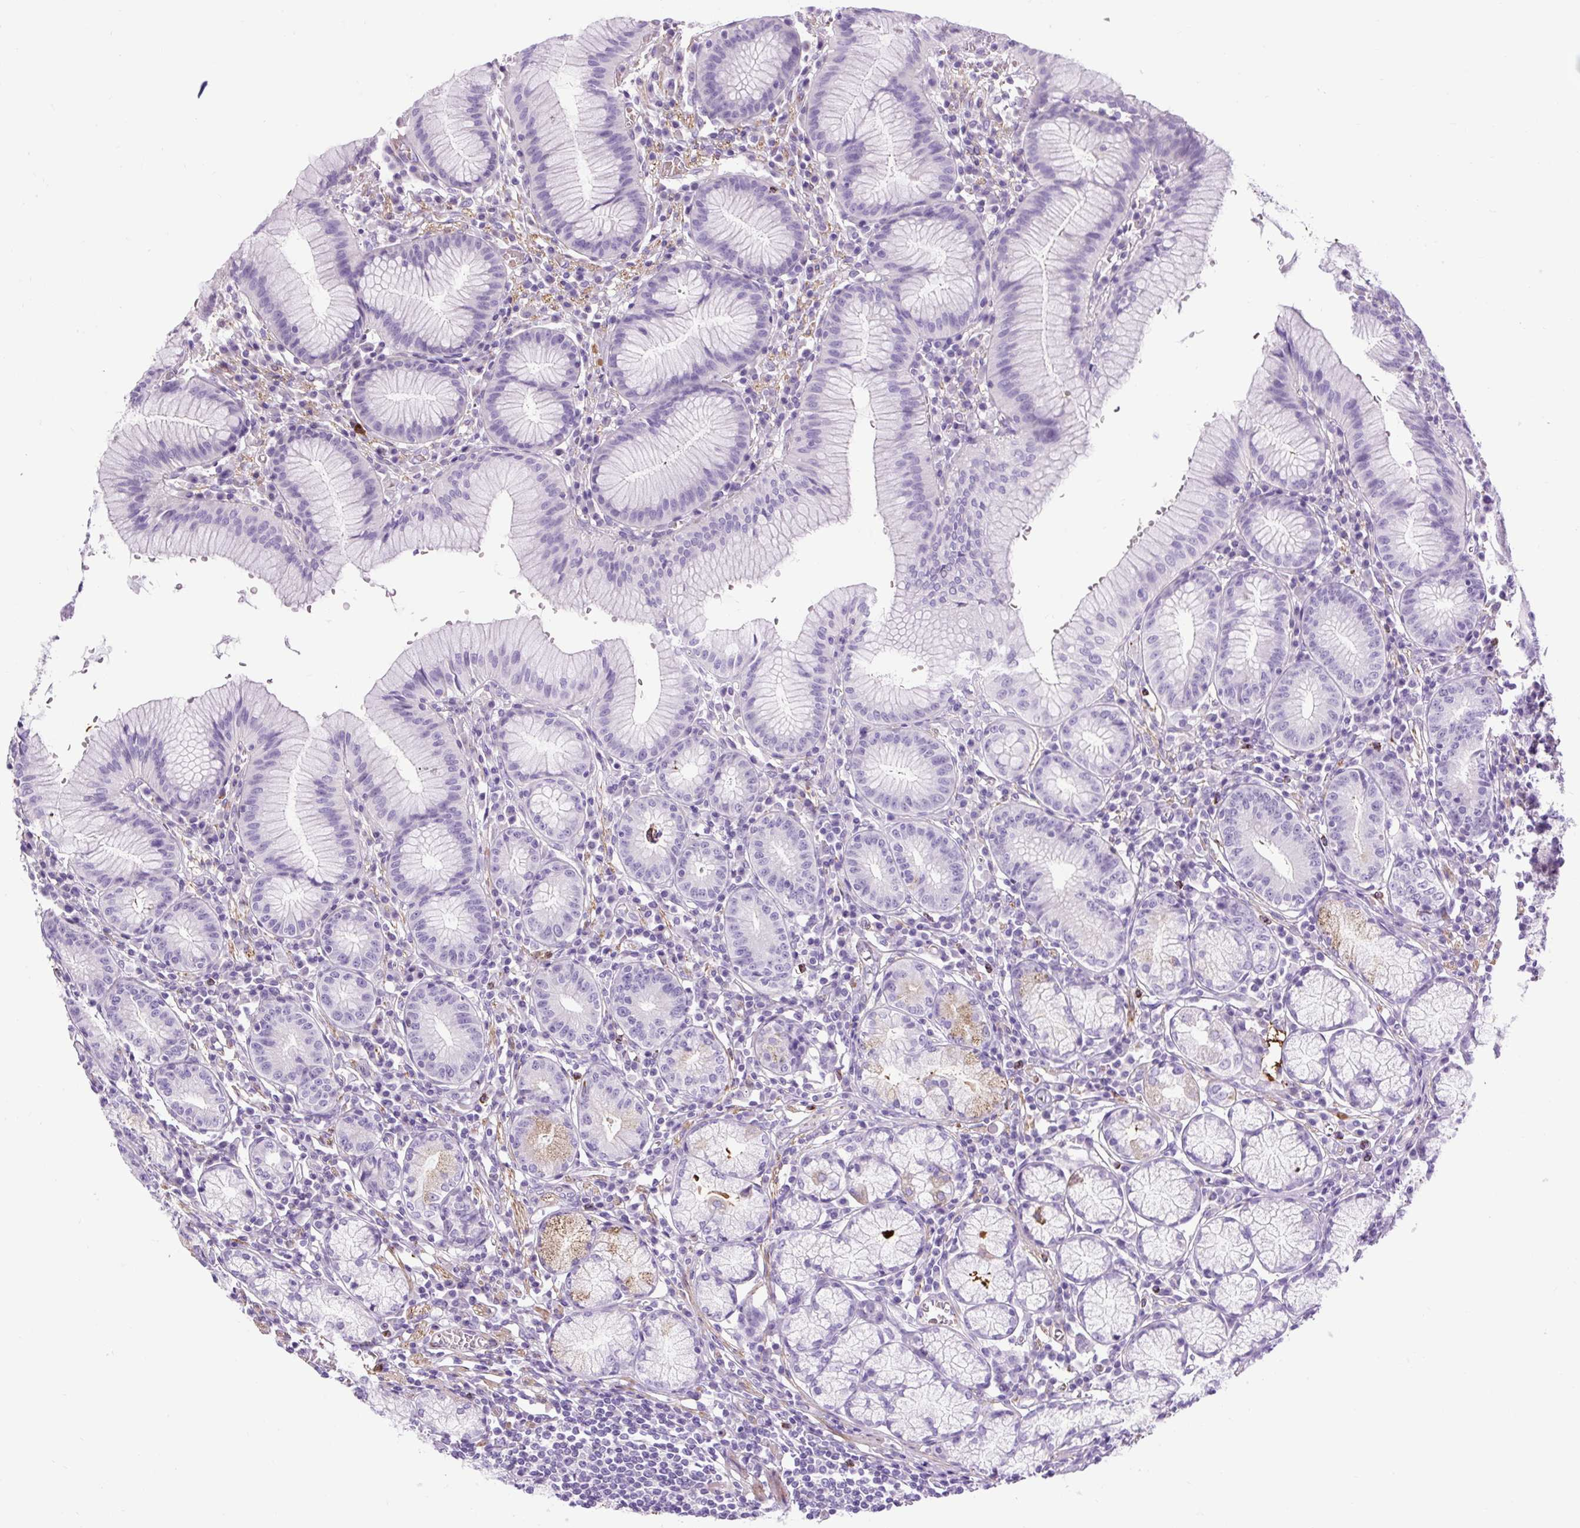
{"staining": {"intensity": "moderate", "quantity": "<25%", "location": "cytoplasmic/membranous"}, "tissue": "stomach", "cell_type": "Glandular cells", "image_type": "normal", "snomed": [{"axis": "morphology", "description": "Normal tissue, NOS"}, {"axis": "topography", "description": "Stomach"}], "caption": "A brown stain labels moderate cytoplasmic/membranous expression of a protein in glandular cells of normal stomach.", "gene": "VWA7", "patient": {"sex": "male", "age": 55}}